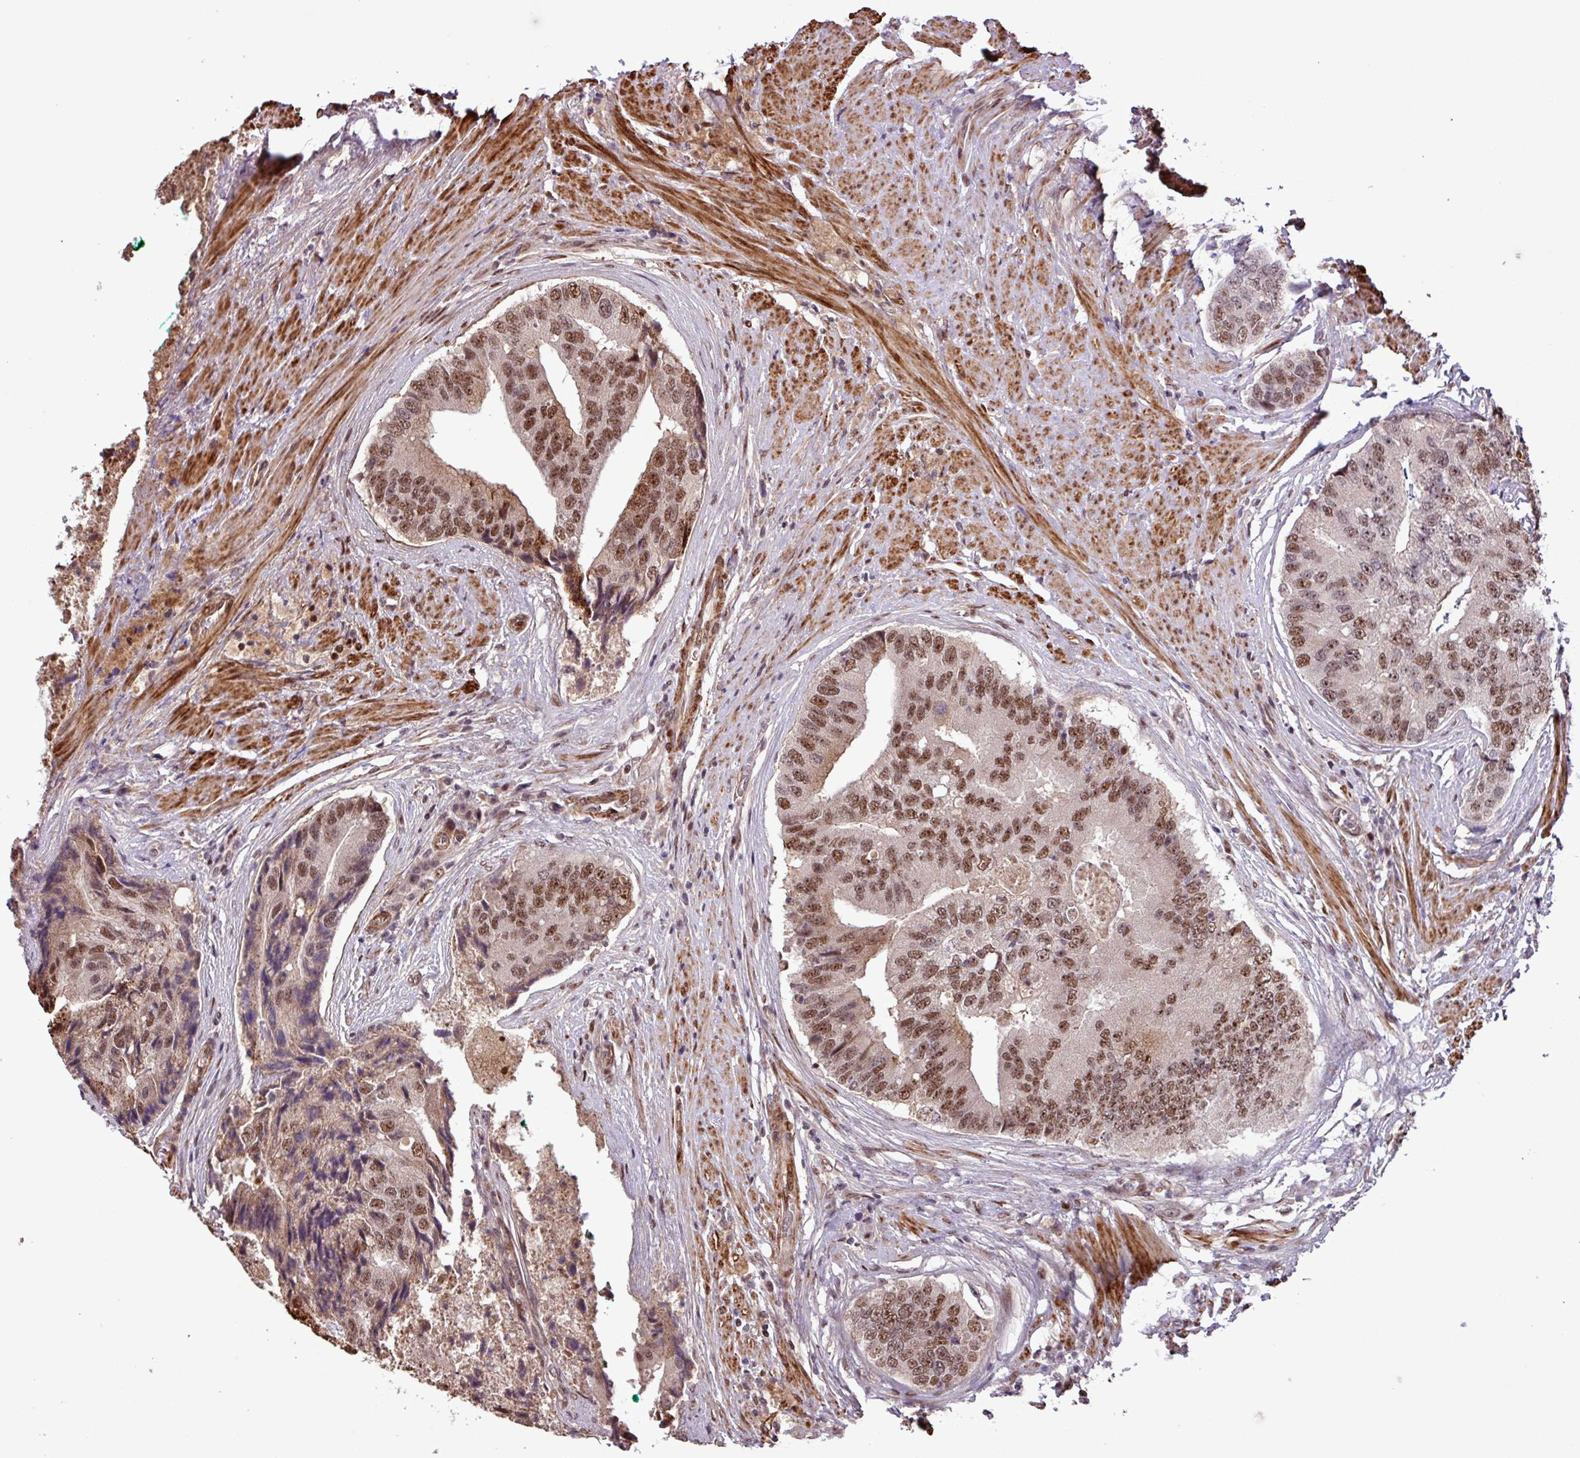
{"staining": {"intensity": "moderate", "quantity": ">75%", "location": "nuclear"}, "tissue": "prostate cancer", "cell_type": "Tumor cells", "image_type": "cancer", "snomed": [{"axis": "morphology", "description": "Adenocarcinoma, High grade"}, {"axis": "topography", "description": "Prostate"}], "caption": "Moderate nuclear positivity for a protein is appreciated in about >75% of tumor cells of prostate cancer using immunohistochemistry.", "gene": "SLC22A24", "patient": {"sex": "male", "age": 70}}